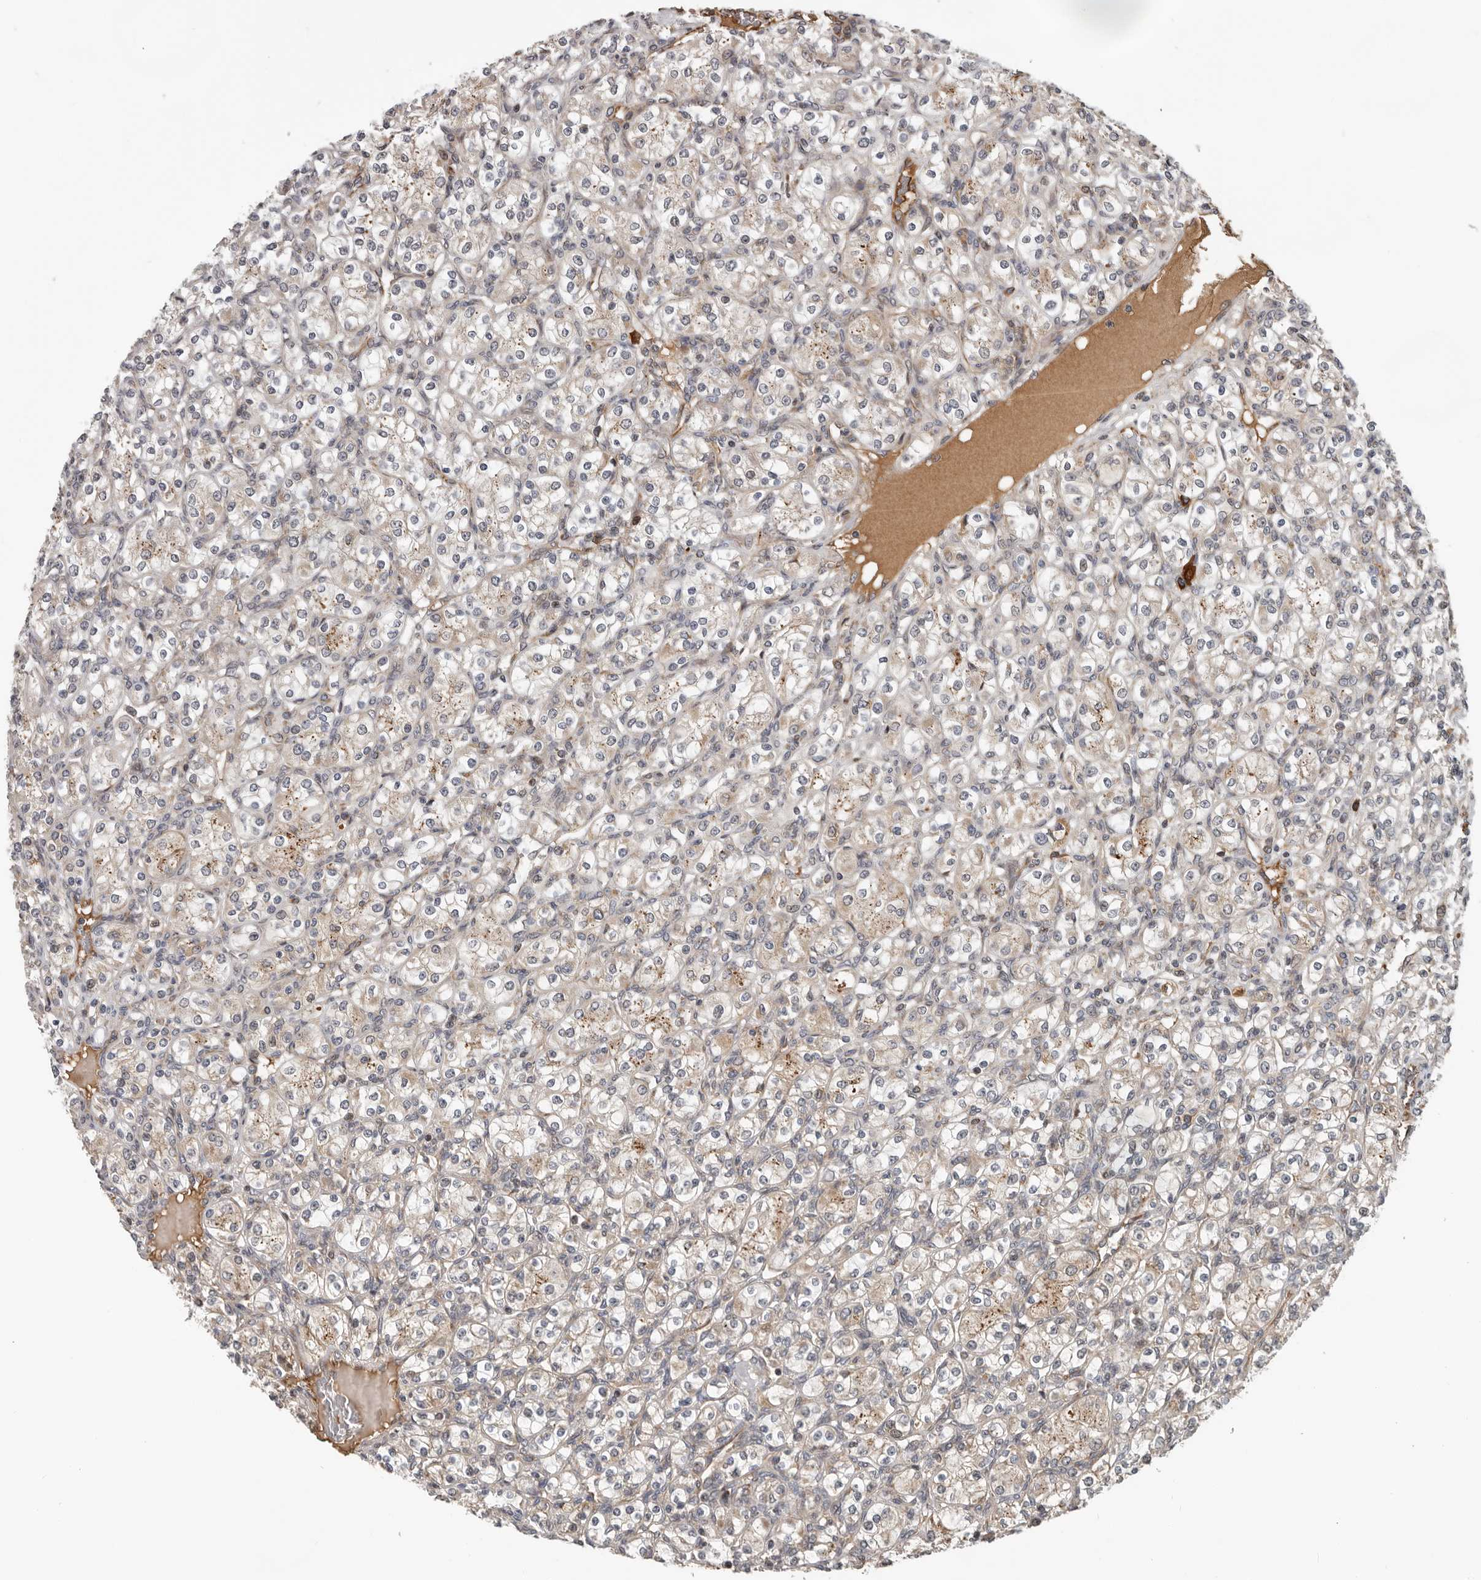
{"staining": {"intensity": "negative", "quantity": "none", "location": "none"}, "tissue": "renal cancer", "cell_type": "Tumor cells", "image_type": "cancer", "snomed": [{"axis": "morphology", "description": "Adenocarcinoma, NOS"}, {"axis": "topography", "description": "Kidney"}], "caption": "DAB immunohistochemical staining of renal cancer (adenocarcinoma) exhibits no significant positivity in tumor cells.", "gene": "RNF157", "patient": {"sex": "male", "age": 77}}